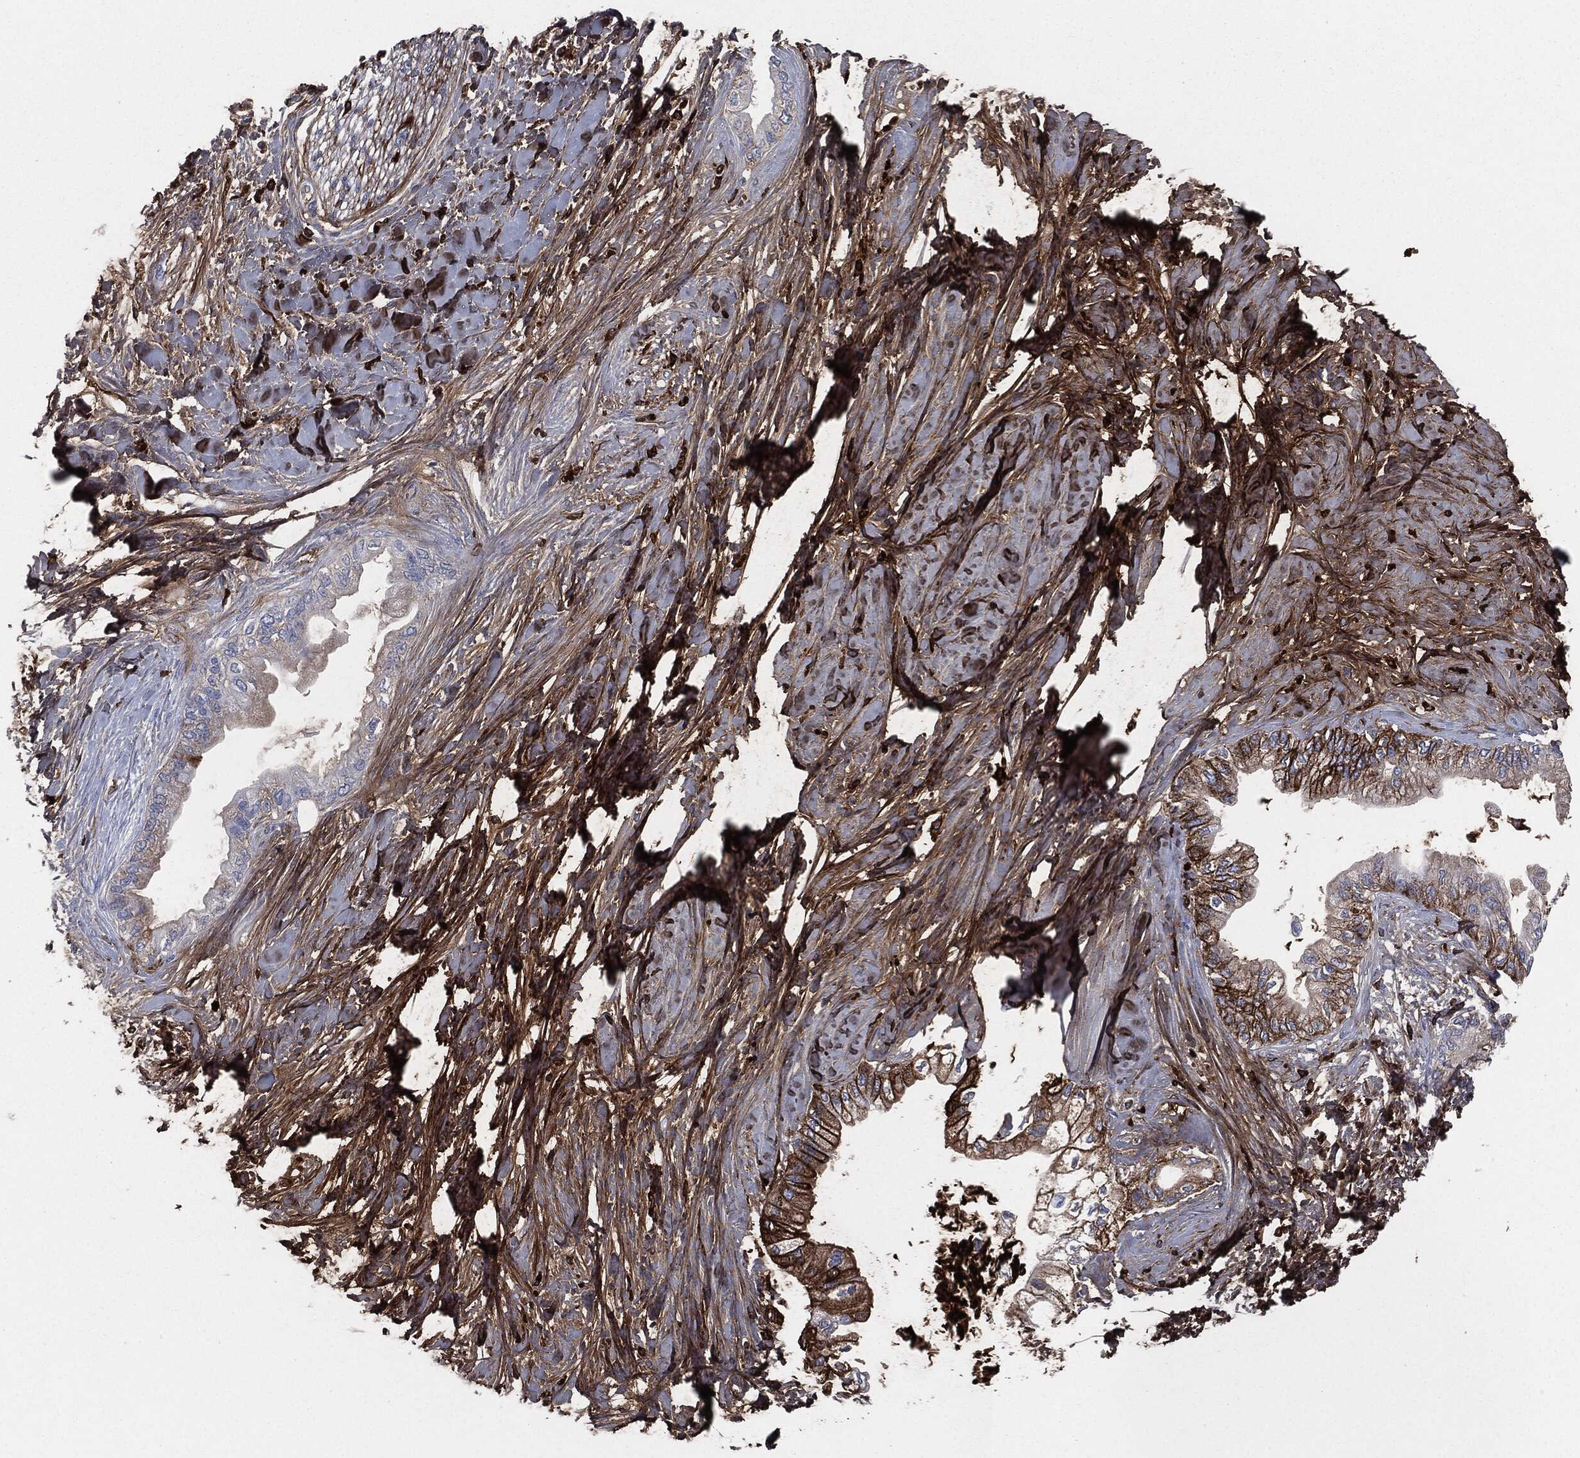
{"staining": {"intensity": "strong", "quantity": "25%-75%", "location": "cytoplasmic/membranous"}, "tissue": "pancreatic cancer", "cell_type": "Tumor cells", "image_type": "cancer", "snomed": [{"axis": "morphology", "description": "Normal tissue, NOS"}, {"axis": "morphology", "description": "Adenocarcinoma, NOS"}, {"axis": "topography", "description": "Pancreas"}, {"axis": "topography", "description": "Duodenum"}], "caption": "Human pancreatic cancer stained with a protein marker shows strong staining in tumor cells.", "gene": "APOB", "patient": {"sex": "female", "age": 60}}